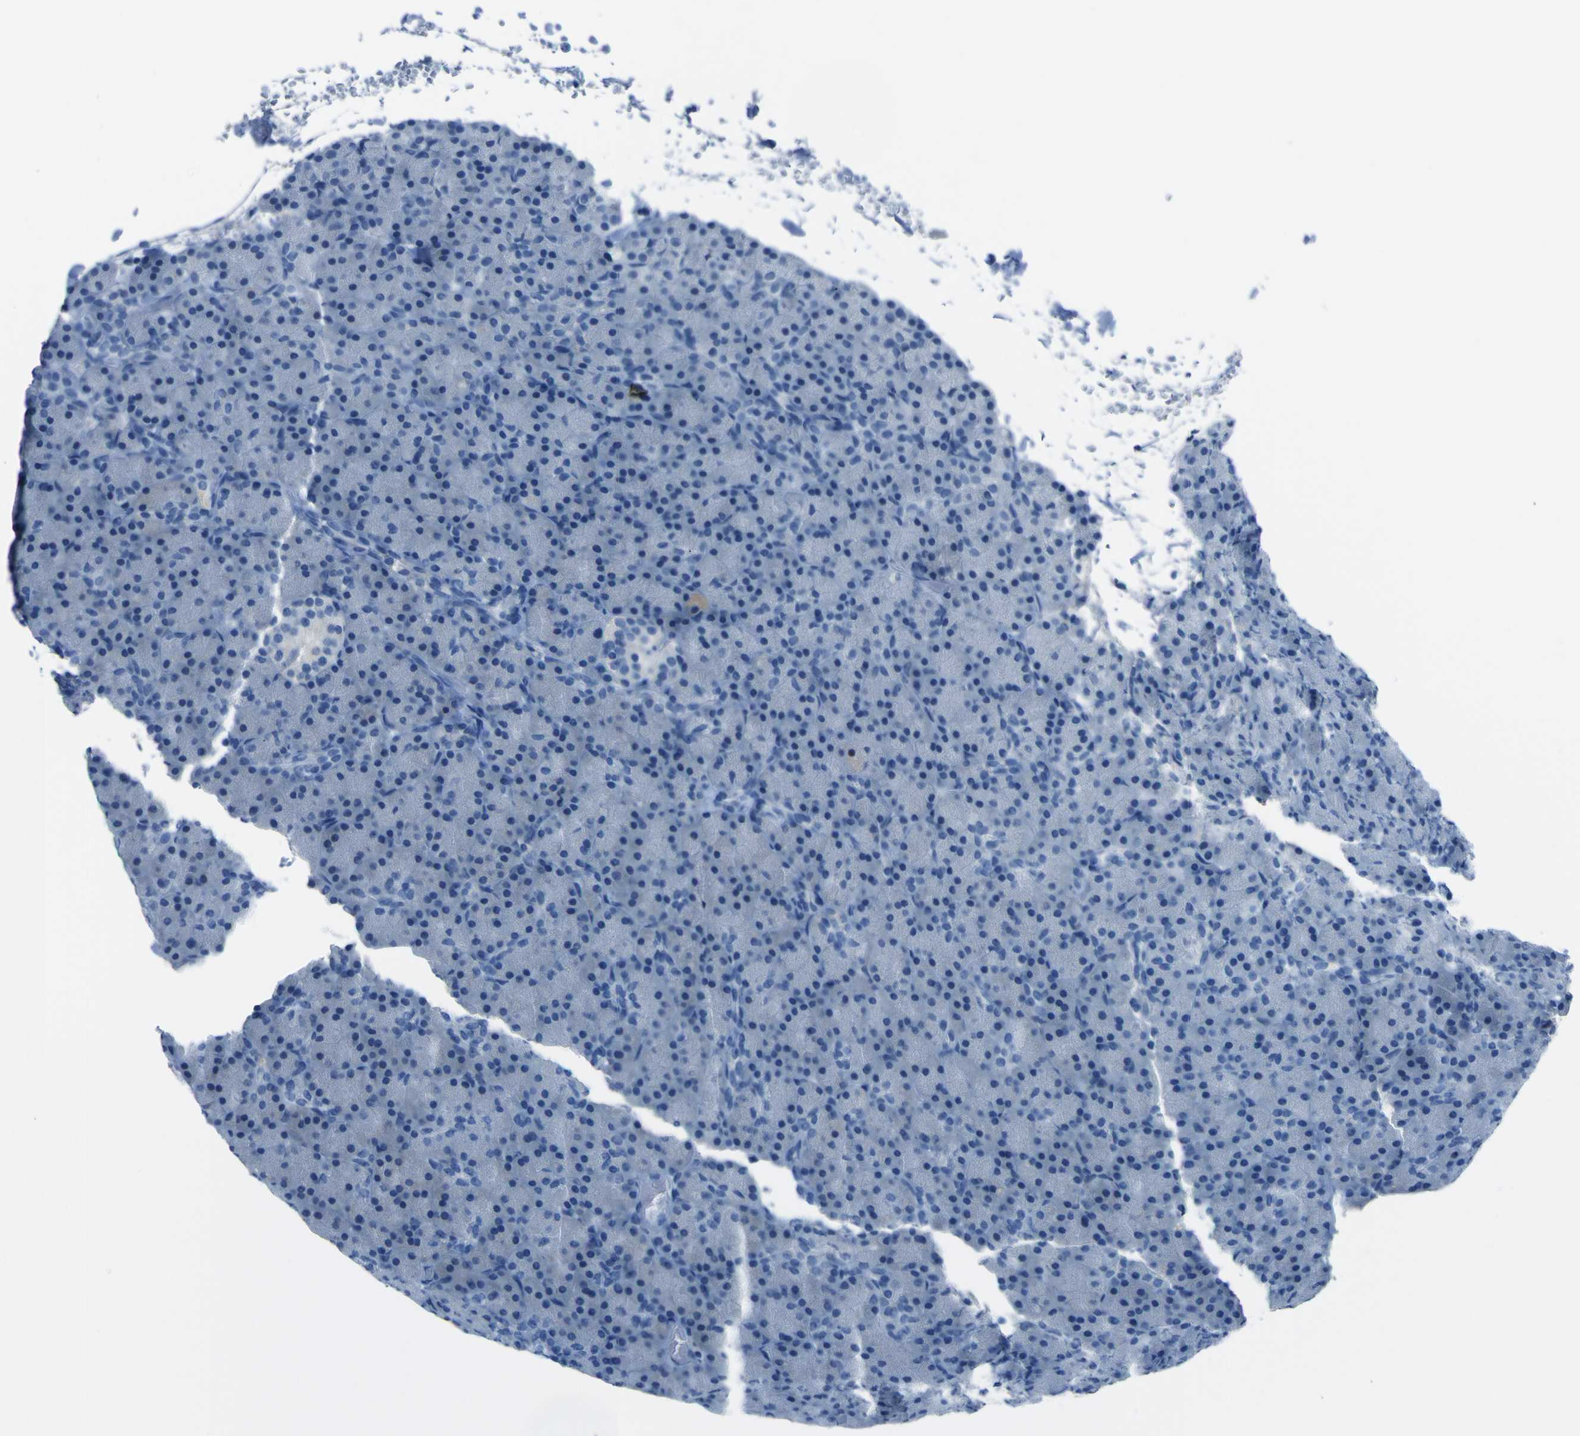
{"staining": {"intensity": "negative", "quantity": "none", "location": "none"}, "tissue": "pancreas", "cell_type": "Exocrine glandular cells", "image_type": "normal", "snomed": [{"axis": "morphology", "description": "Normal tissue, NOS"}, {"axis": "topography", "description": "Pancreas"}], "caption": "High power microscopy histopathology image of an immunohistochemistry histopathology image of unremarkable pancreas, revealing no significant positivity in exocrine glandular cells. The staining was performed using DAB to visualize the protein expression in brown, while the nuclei were stained in blue with hematoxylin (Magnification: 20x).", "gene": "PHKG1", "patient": {"sex": "female", "age": 43}}